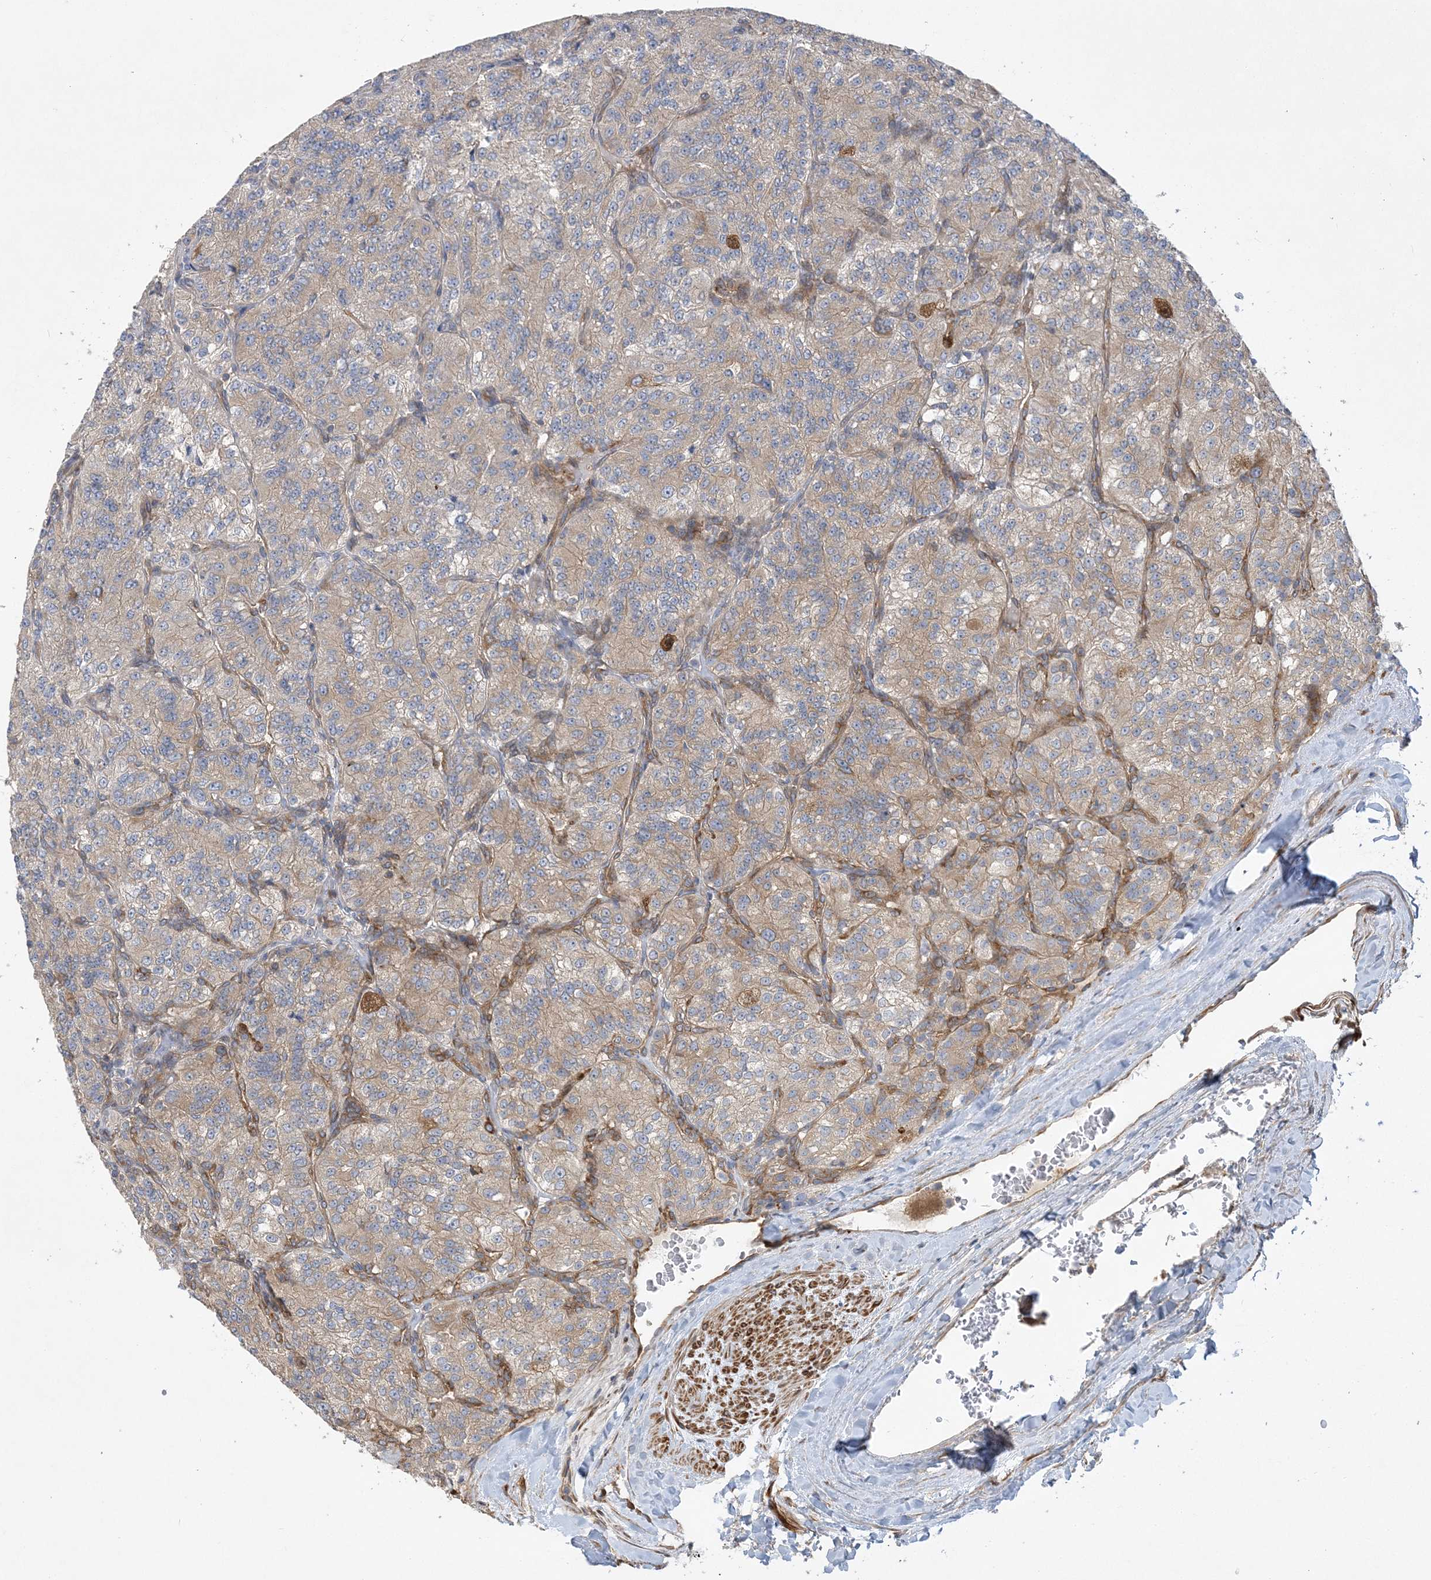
{"staining": {"intensity": "weak", "quantity": "25%-75%", "location": "cytoplasmic/membranous"}, "tissue": "renal cancer", "cell_type": "Tumor cells", "image_type": "cancer", "snomed": [{"axis": "morphology", "description": "Adenocarcinoma, NOS"}, {"axis": "topography", "description": "Kidney"}], "caption": "Immunohistochemical staining of human adenocarcinoma (renal) exhibits weak cytoplasmic/membranous protein positivity in approximately 25%-75% of tumor cells. The protein is stained brown, and the nuclei are stained in blue (DAB IHC with brightfield microscopy, high magnification).", "gene": "MAP4K5", "patient": {"sex": "female", "age": 63}}